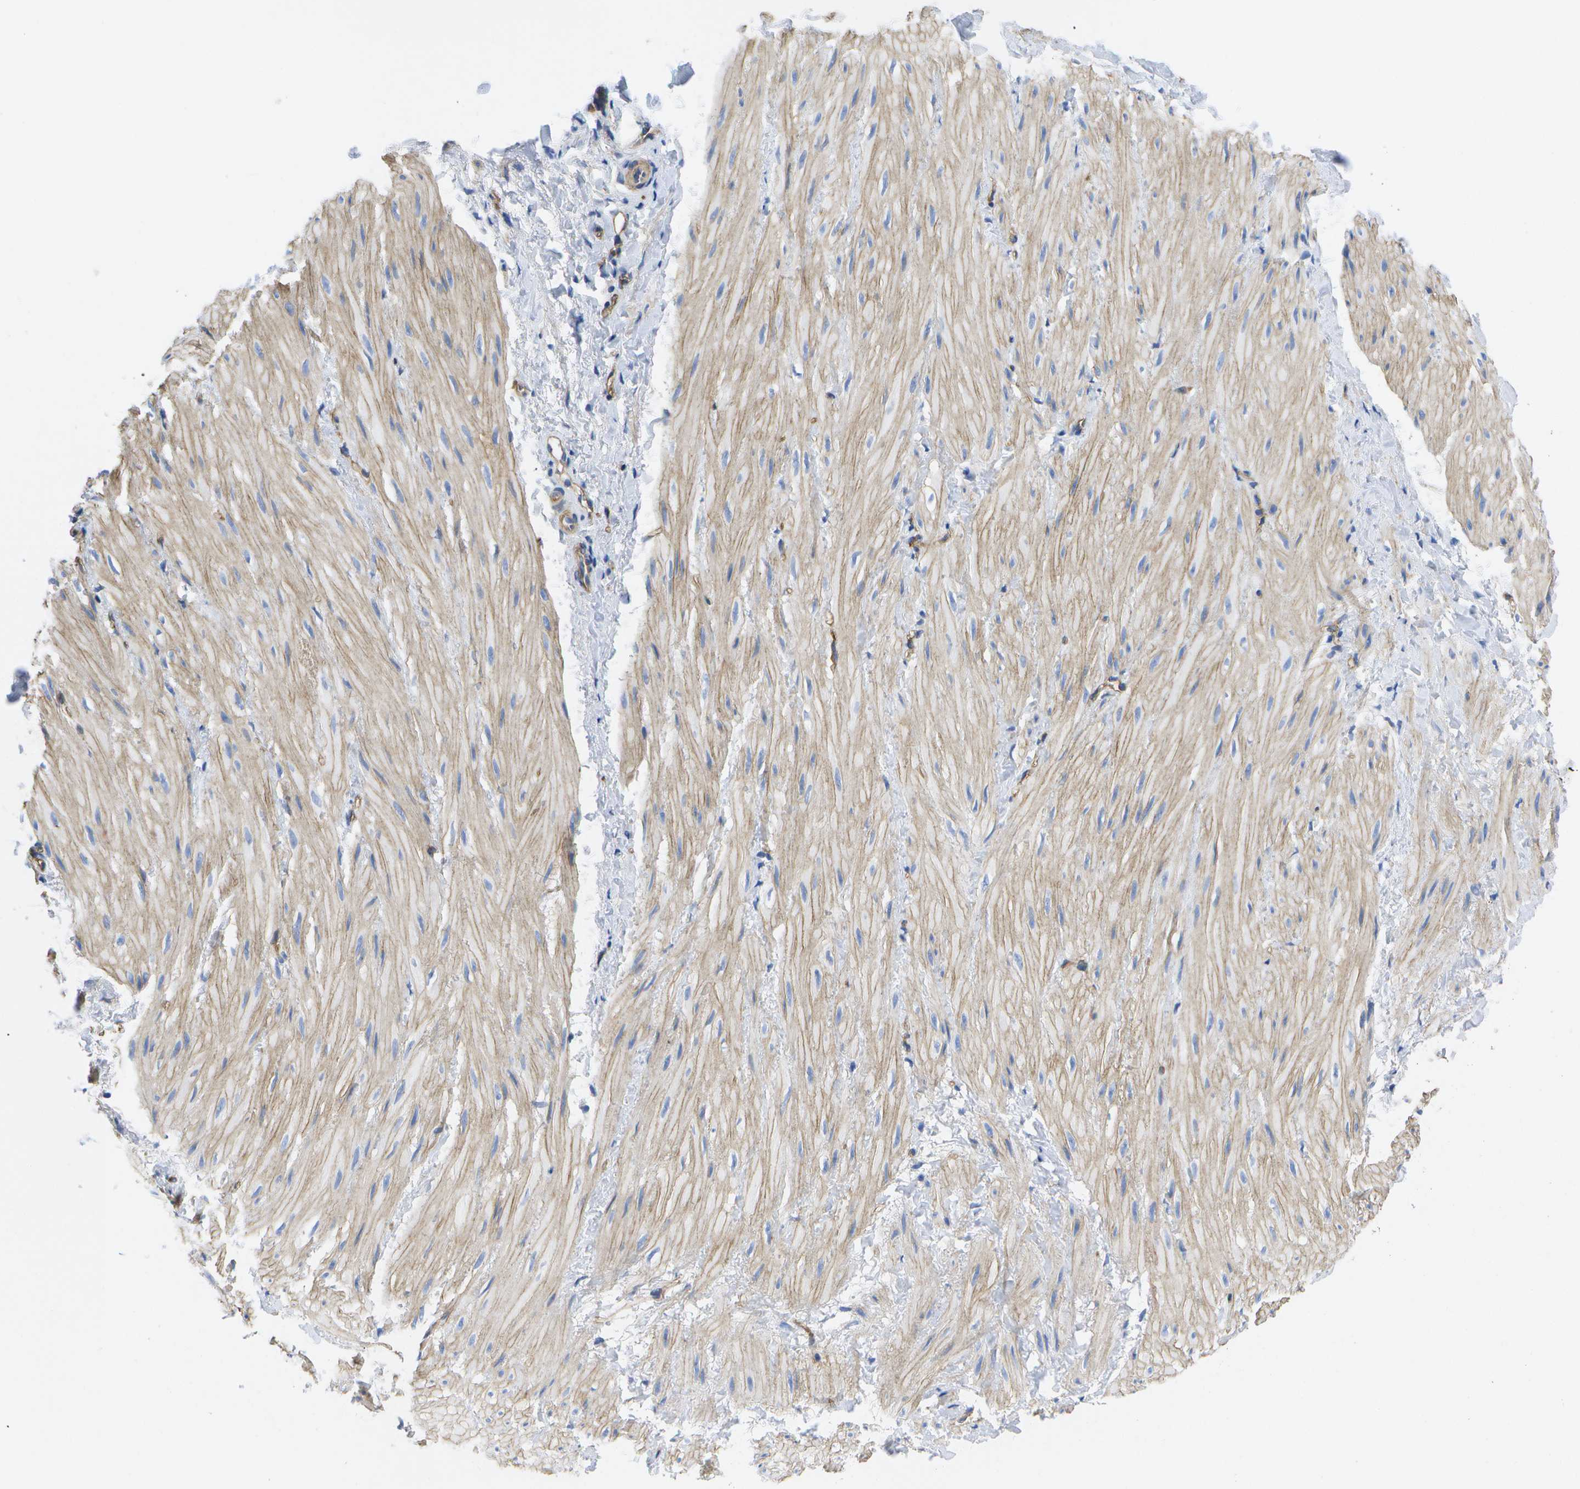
{"staining": {"intensity": "weak", "quantity": "25%-75%", "location": "cytoplasmic/membranous"}, "tissue": "smooth muscle", "cell_type": "Smooth muscle cells", "image_type": "normal", "snomed": [{"axis": "morphology", "description": "Normal tissue, NOS"}, {"axis": "topography", "description": "Smooth muscle"}], "caption": "Protein staining of normal smooth muscle exhibits weak cytoplasmic/membranous positivity in about 25%-75% of smooth muscle cells. Using DAB (3,3'-diaminobenzidine) (brown) and hematoxylin (blue) stains, captured at high magnification using brightfield microscopy.", "gene": "DYSF", "patient": {"sex": "male", "age": 16}}